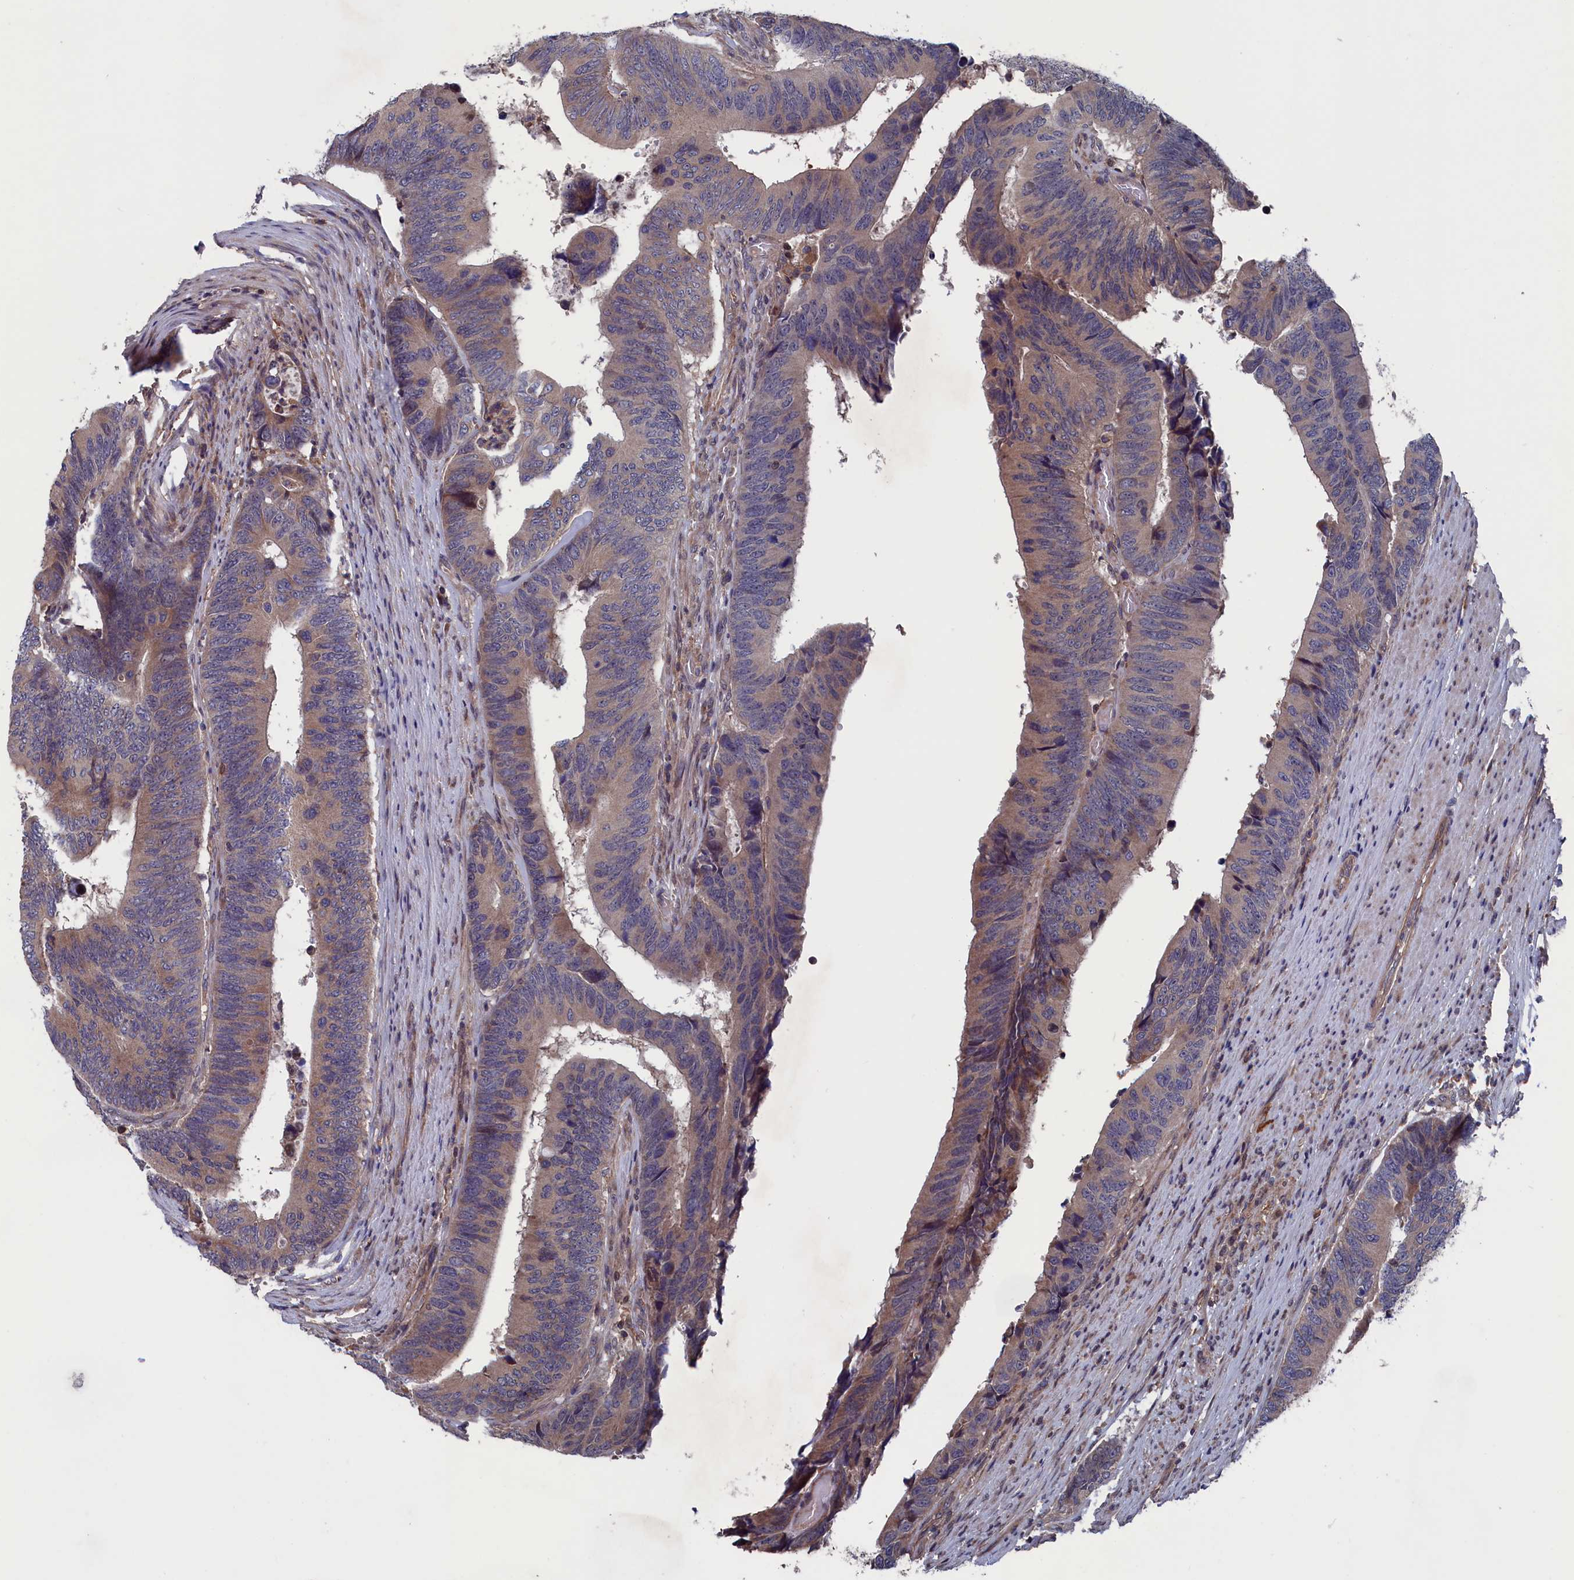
{"staining": {"intensity": "weak", "quantity": ">75%", "location": "cytoplasmic/membranous"}, "tissue": "colorectal cancer", "cell_type": "Tumor cells", "image_type": "cancer", "snomed": [{"axis": "morphology", "description": "Adenocarcinoma, NOS"}, {"axis": "topography", "description": "Colon"}], "caption": "Weak cytoplasmic/membranous positivity for a protein is identified in about >75% of tumor cells of colorectal cancer using immunohistochemistry.", "gene": "SPATA13", "patient": {"sex": "male", "age": 87}}